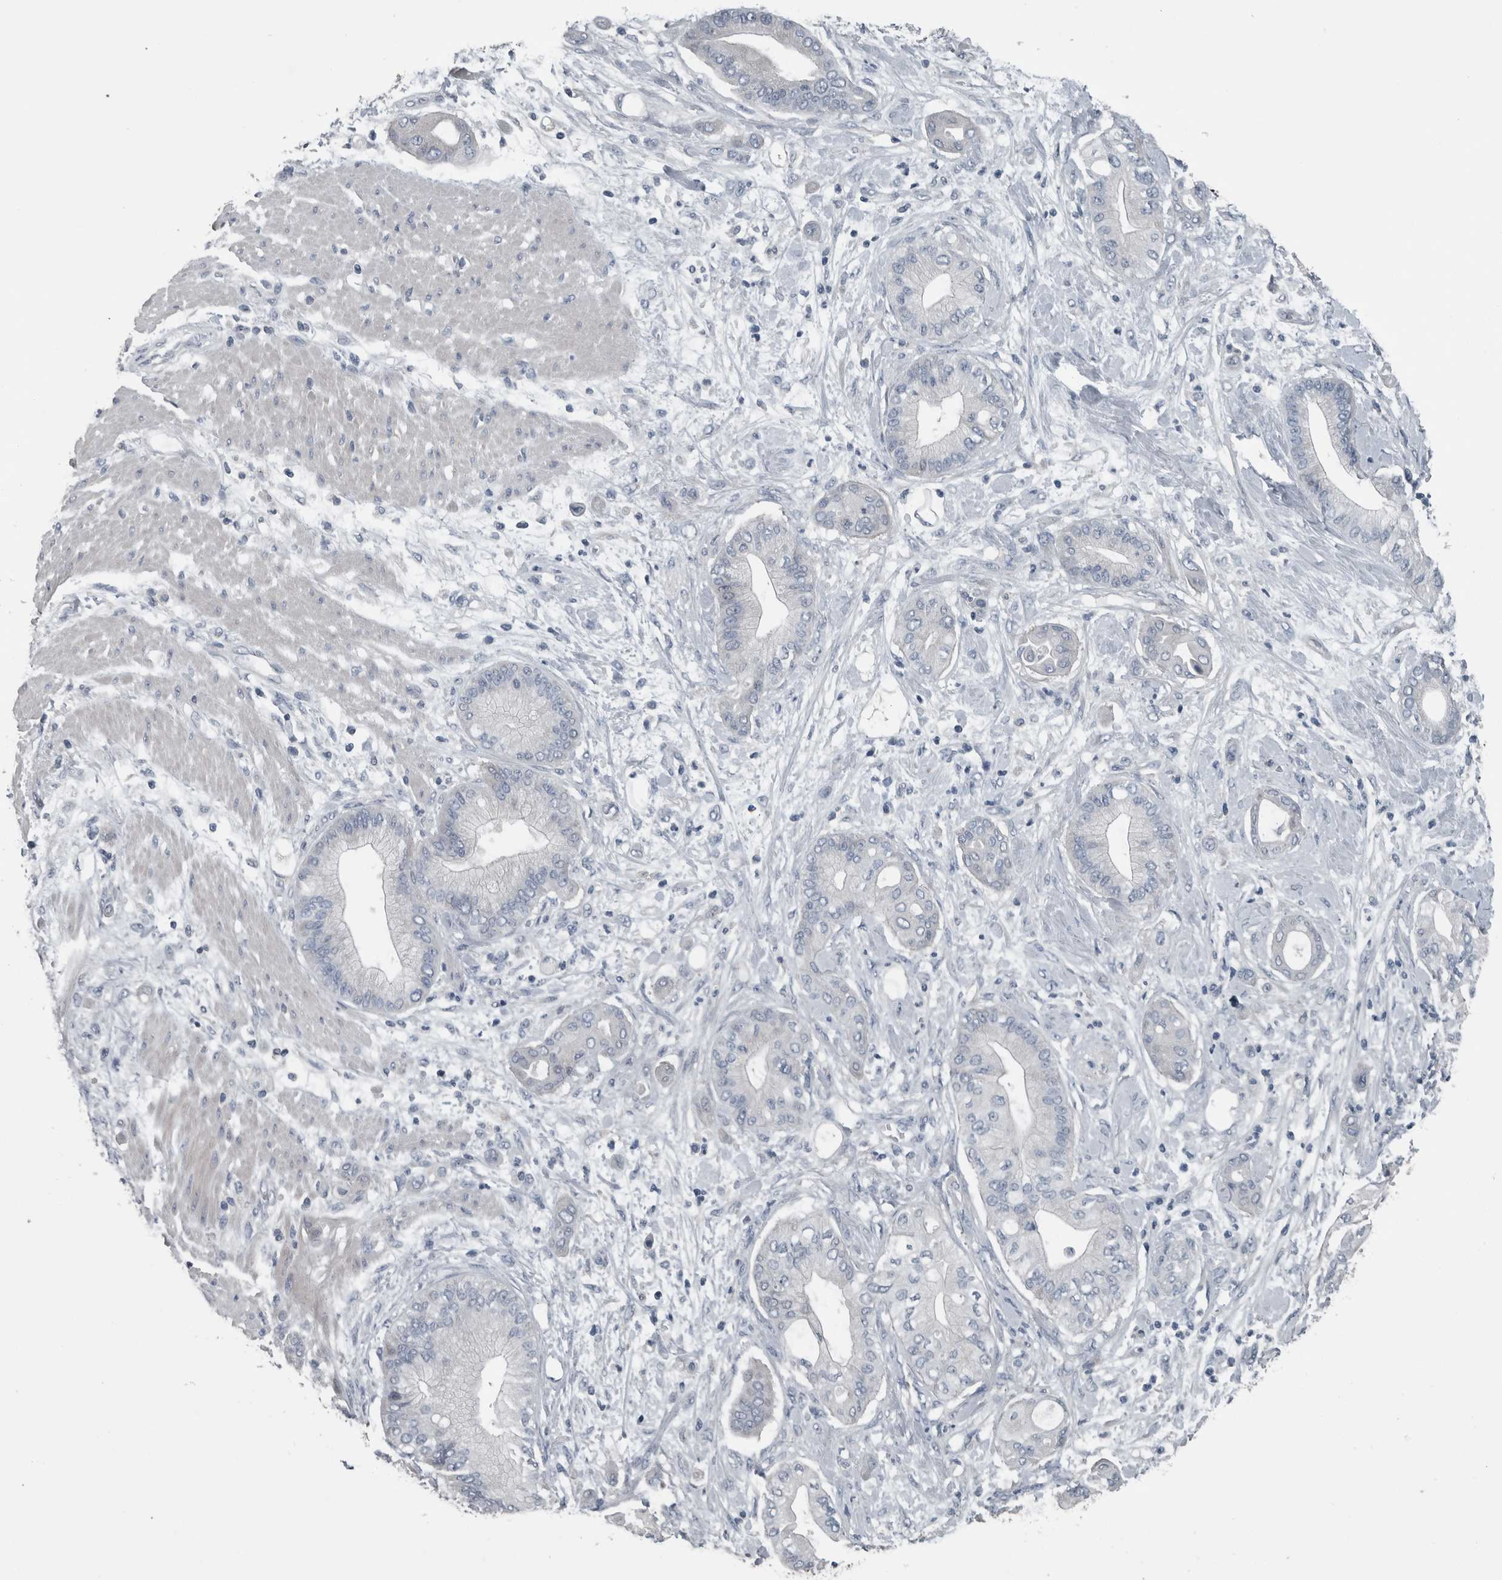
{"staining": {"intensity": "negative", "quantity": "none", "location": "none"}, "tissue": "pancreatic cancer", "cell_type": "Tumor cells", "image_type": "cancer", "snomed": [{"axis": "morphology", "description": "Adenocarcinoma, NOS"}, {"axis": "morphology", "description": "Adenocarcinoma, metastatic, NOS"}, {"axis": "topography", "description": "Lymph node"}, {"axis": "topography", "description": "Pancreas"}, {"axis": "topography", "description": "Duodenum"}], "caption": "Histopathology image shows no protein positivity in tumor cells of pancreatic cancer (metastatic adenocarcinoma) tissue. (Immunohistochemistry, brightfield microscopy, high magnification).", "gene": "KRT20", "patient": {"sex": "female", "age": 64}}